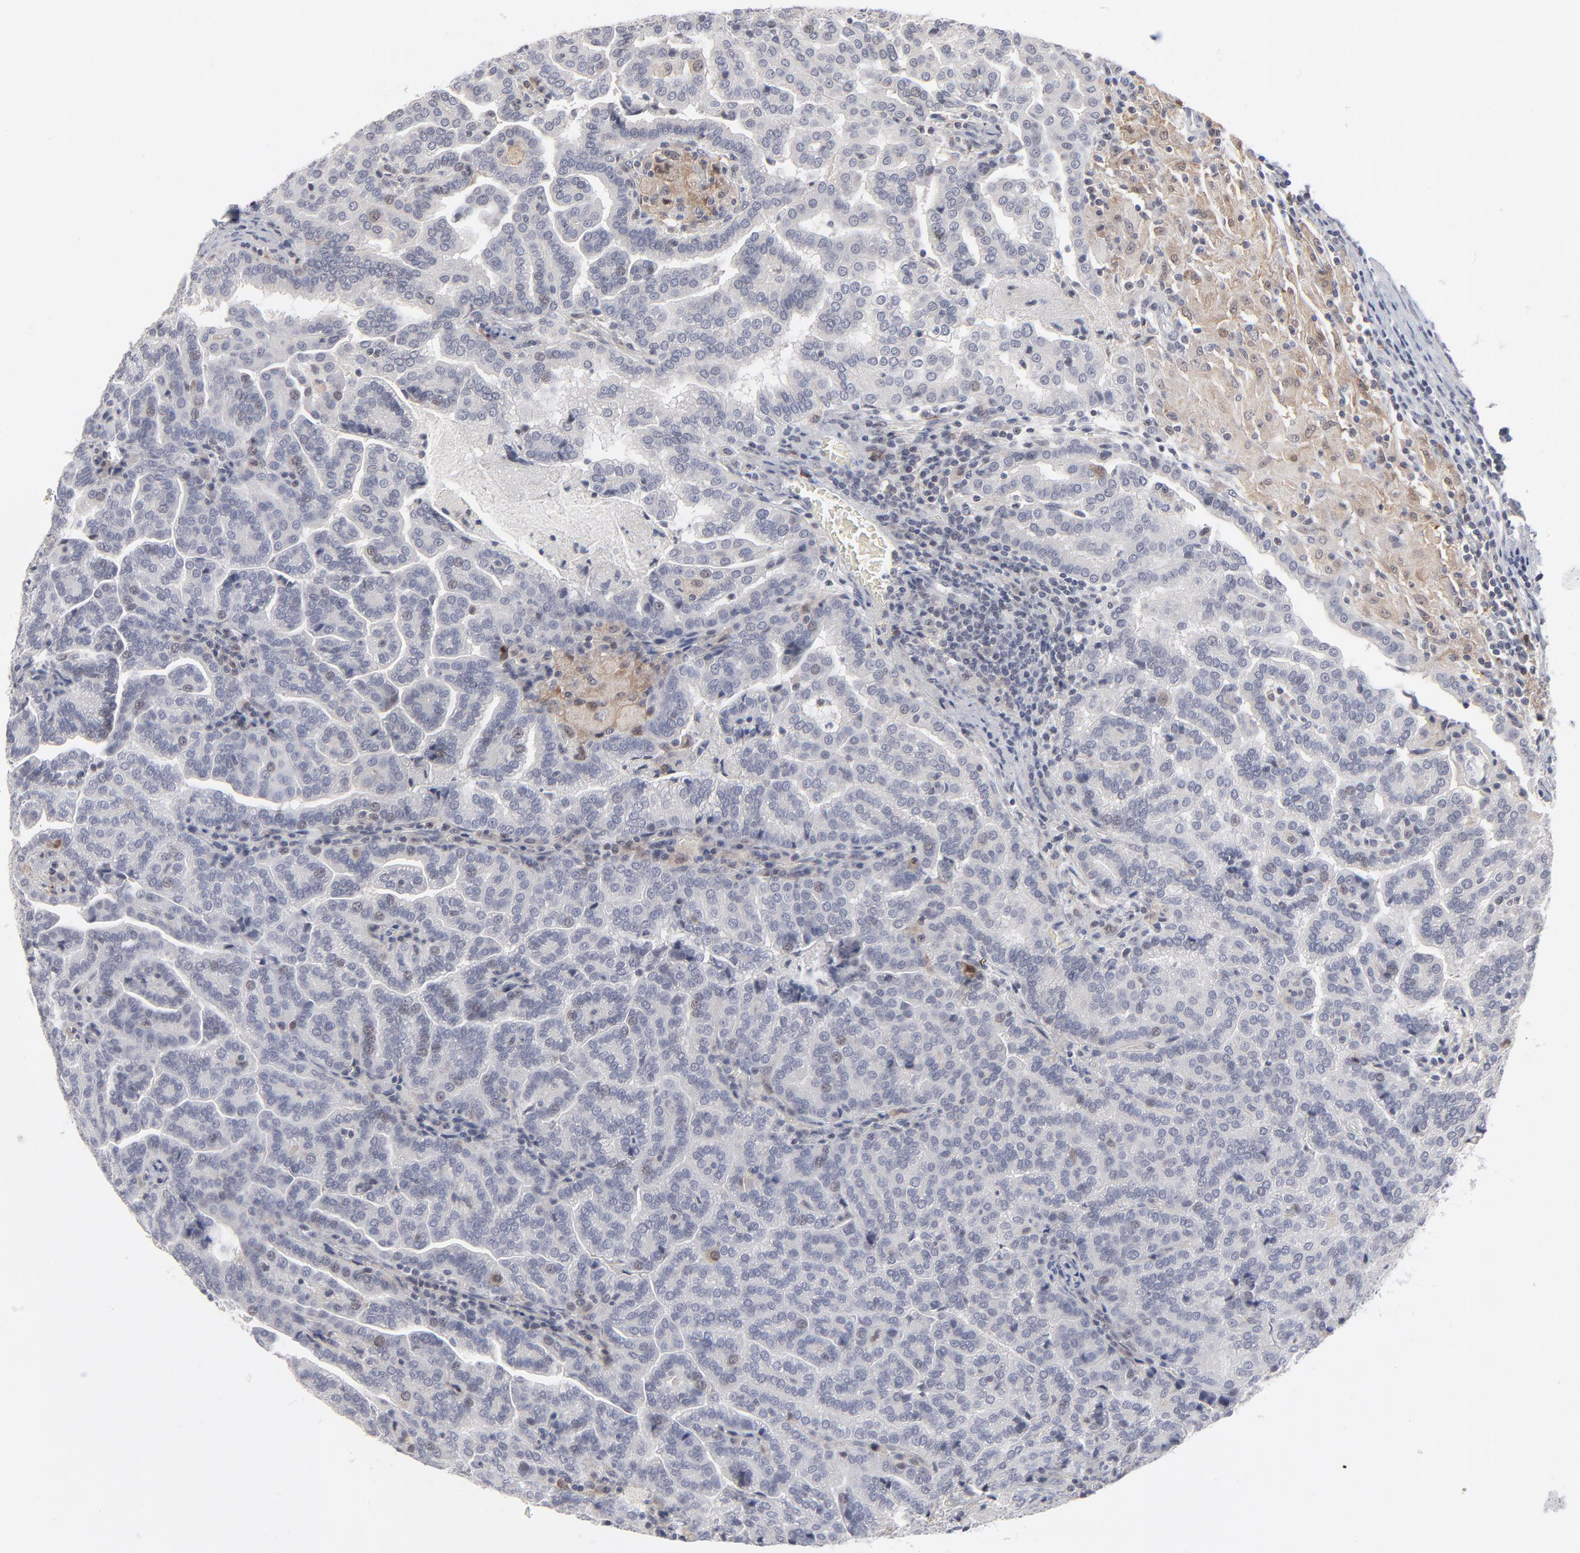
{"staining": {"intensity": "weak", "quantity": "<25%", "location": "nuclear"}, "tissue": "renal cancer", "cell_type": "Tumor cells", "image_type": "cancer", "snomed": [{"axis": "morphology", "description": "Adenocarcinoma, NOS"}, {"axis": "topography", "description": "Kidney"}], "caption": "Tumor cells are negative for brown protein staining in renal adenocarcinoma. The staining is performed using DAB (3,3'-diaminobenzidine) brown chromogen with nuclei counter-stained in using hematoxylin.", "gene": "AURKA", "patient": {"sex": "male", "age": 61}}